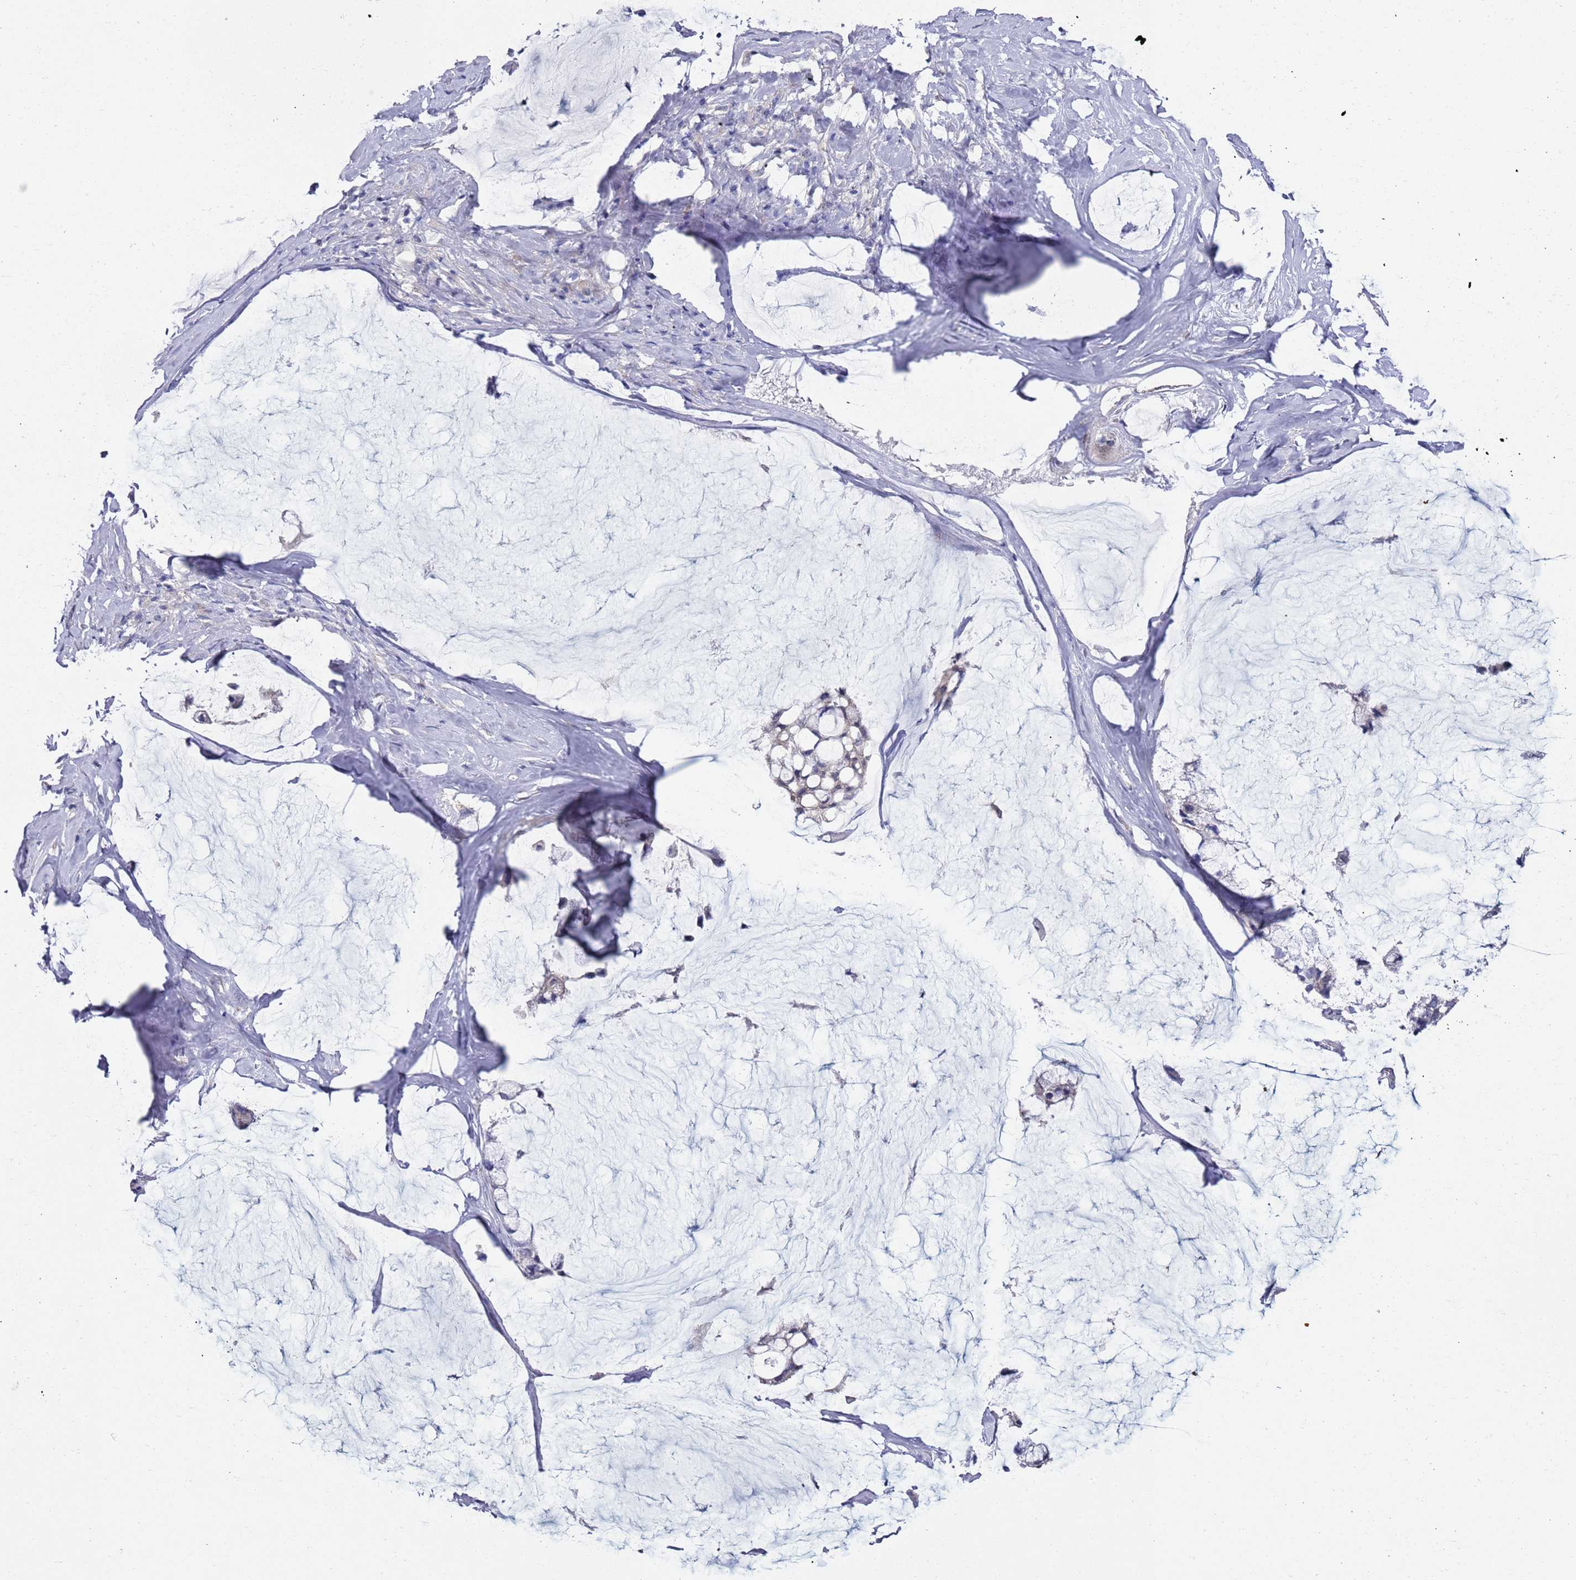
{"staining": {"intensity": "weak", "quantity": "<25%", "location": "cytoplasmic/membranous"}, "tissue": "ovarian cancer", "cell_type": "Tumor cells", "image_type": "cancer", "snomed": [{"axis": "morphology", "description": "Cystadenocarcinoma, mucinous, NOS"}, {"axis": "topography", "description": "Ovary"}], "caption": "An immunohistochemistry (IHC) histopathology image of ovarian cancer is shown. There is no staining in tumor cells of ovarian cancer.", "gene": "NPEPPS", "patient": {"sex": "female", "age": 39}}